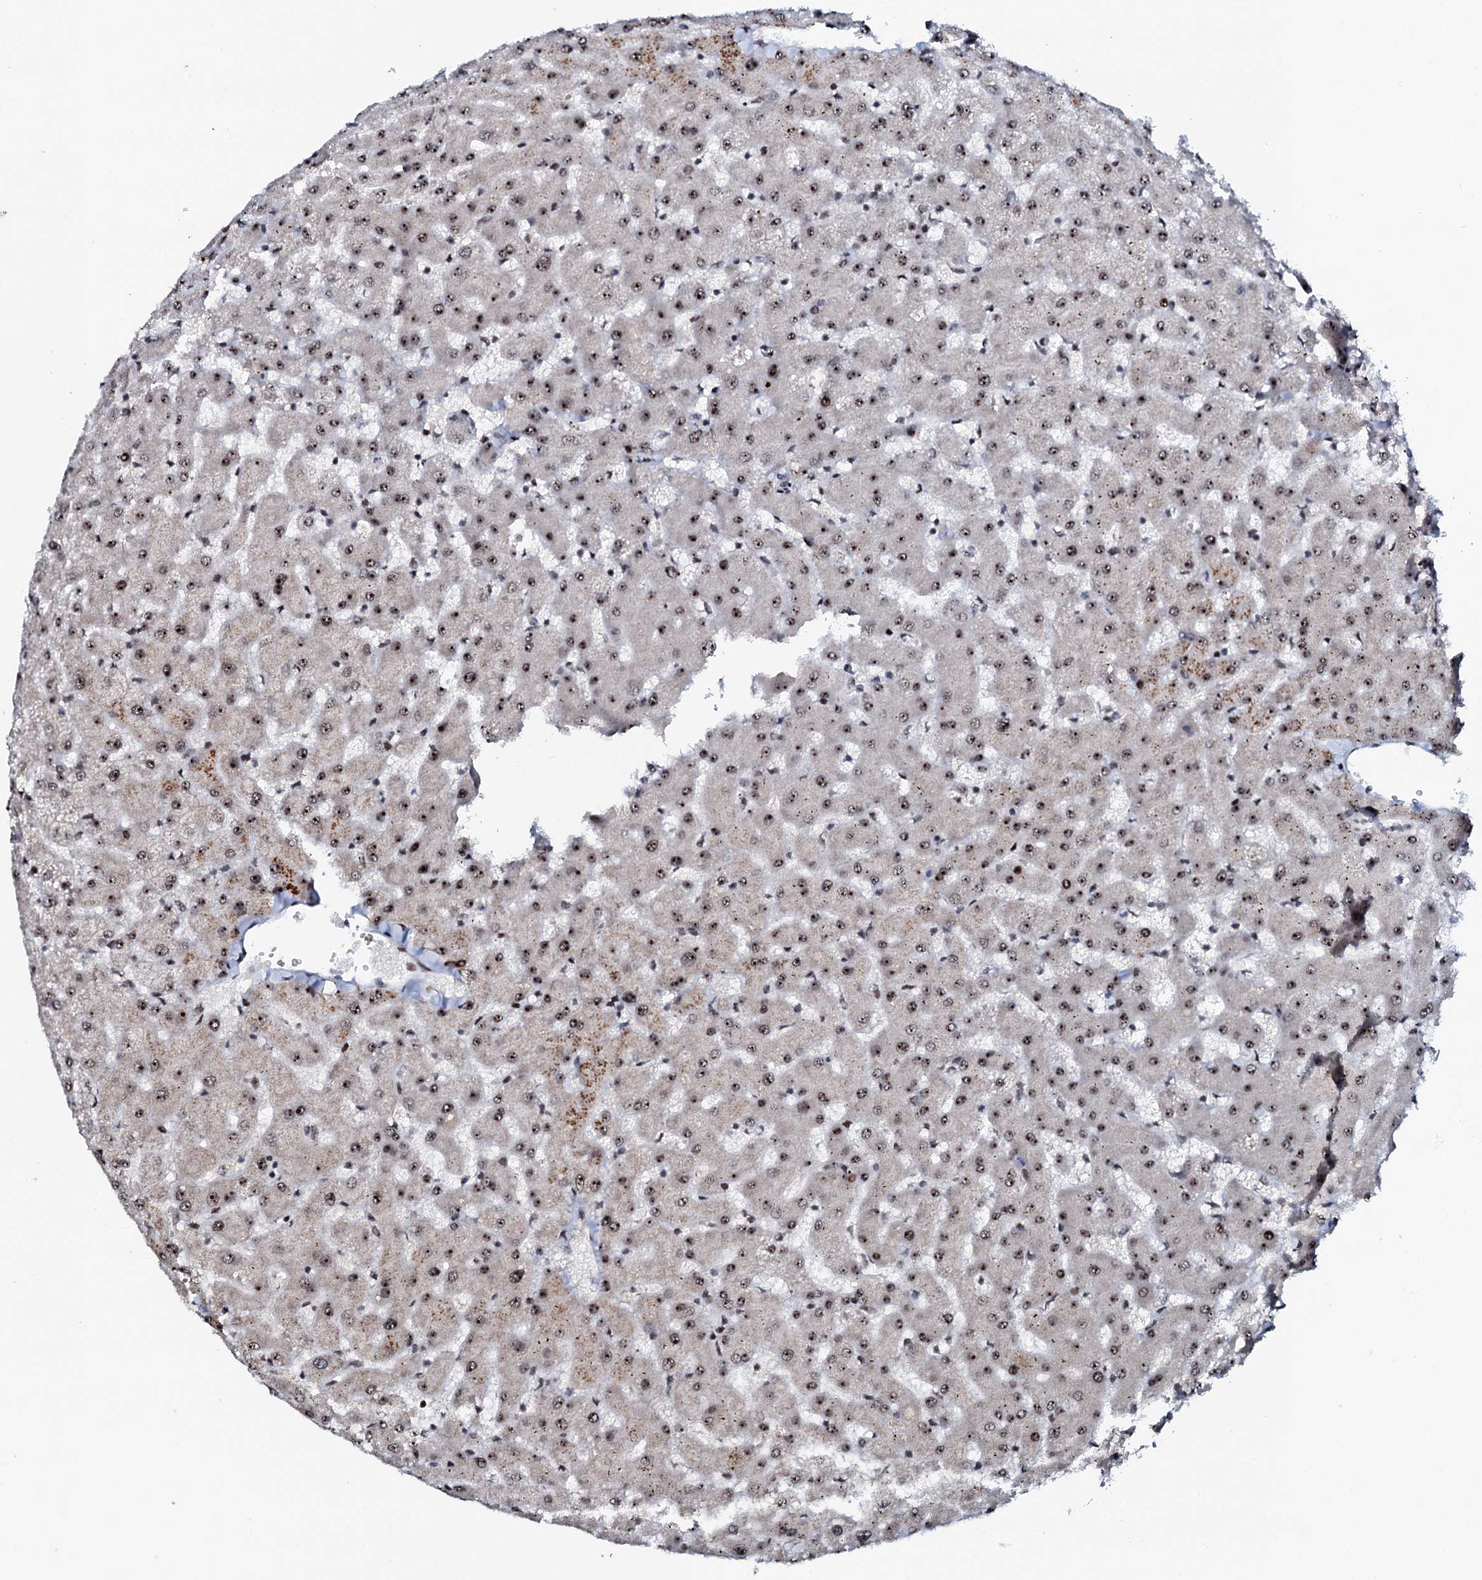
{"staining": {"intensity": "weak", "quantity": ">75%", "location": "nuclear"}, "tissue": "liver", "cell_type": "Cholangiocytes", "image_type": "normal", "snomed": [{"axis": "morphology", "description": "Normal tissue, NOS"}, {"axis": "topography", "description": "Liver"}], "caption": "Approximately >75% of cholangiocytes in normal human liver show weak nuclear protein positivity as visualized by brown immunohistochemical staining.", "gene": "NEUROG3", "patient": {"sex": "female", "age": 63}}